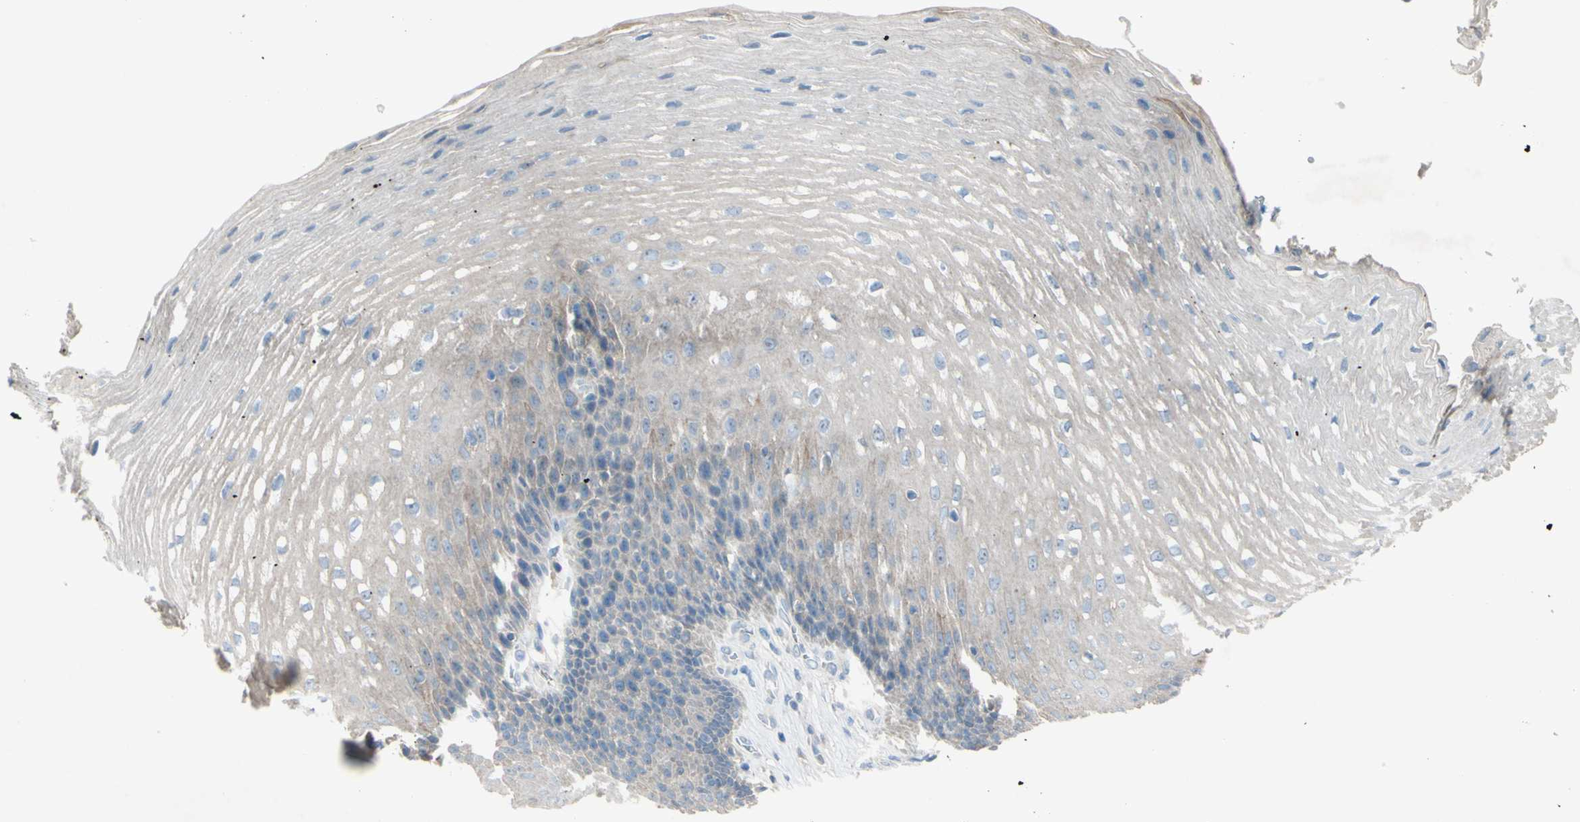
{"staining": {"intensity": "weak", "quantity": "25%-75%", "location": "cytoplasmic/membranous"}, "tissue": "esophagus", "cell_type": "Squamous epithelial cells", "image_type": "normal", "snomed": [{"axis": "morphology", "description": "Normal tissue, NOS"}, {"axis": "topography", "description": "Esophagus"}], "caption": "Weak cytoplasmic/membranous positivity is seen in approximately 25%-75% of squamous epithelial cells in normal esophagus. The staining is performed using DAB brown chromogen to label protein expression. The nuclei are counter-stained blue using hematoxylin.", "gene": "ATRN", "patient": {"sex": "male", "age": 48}}